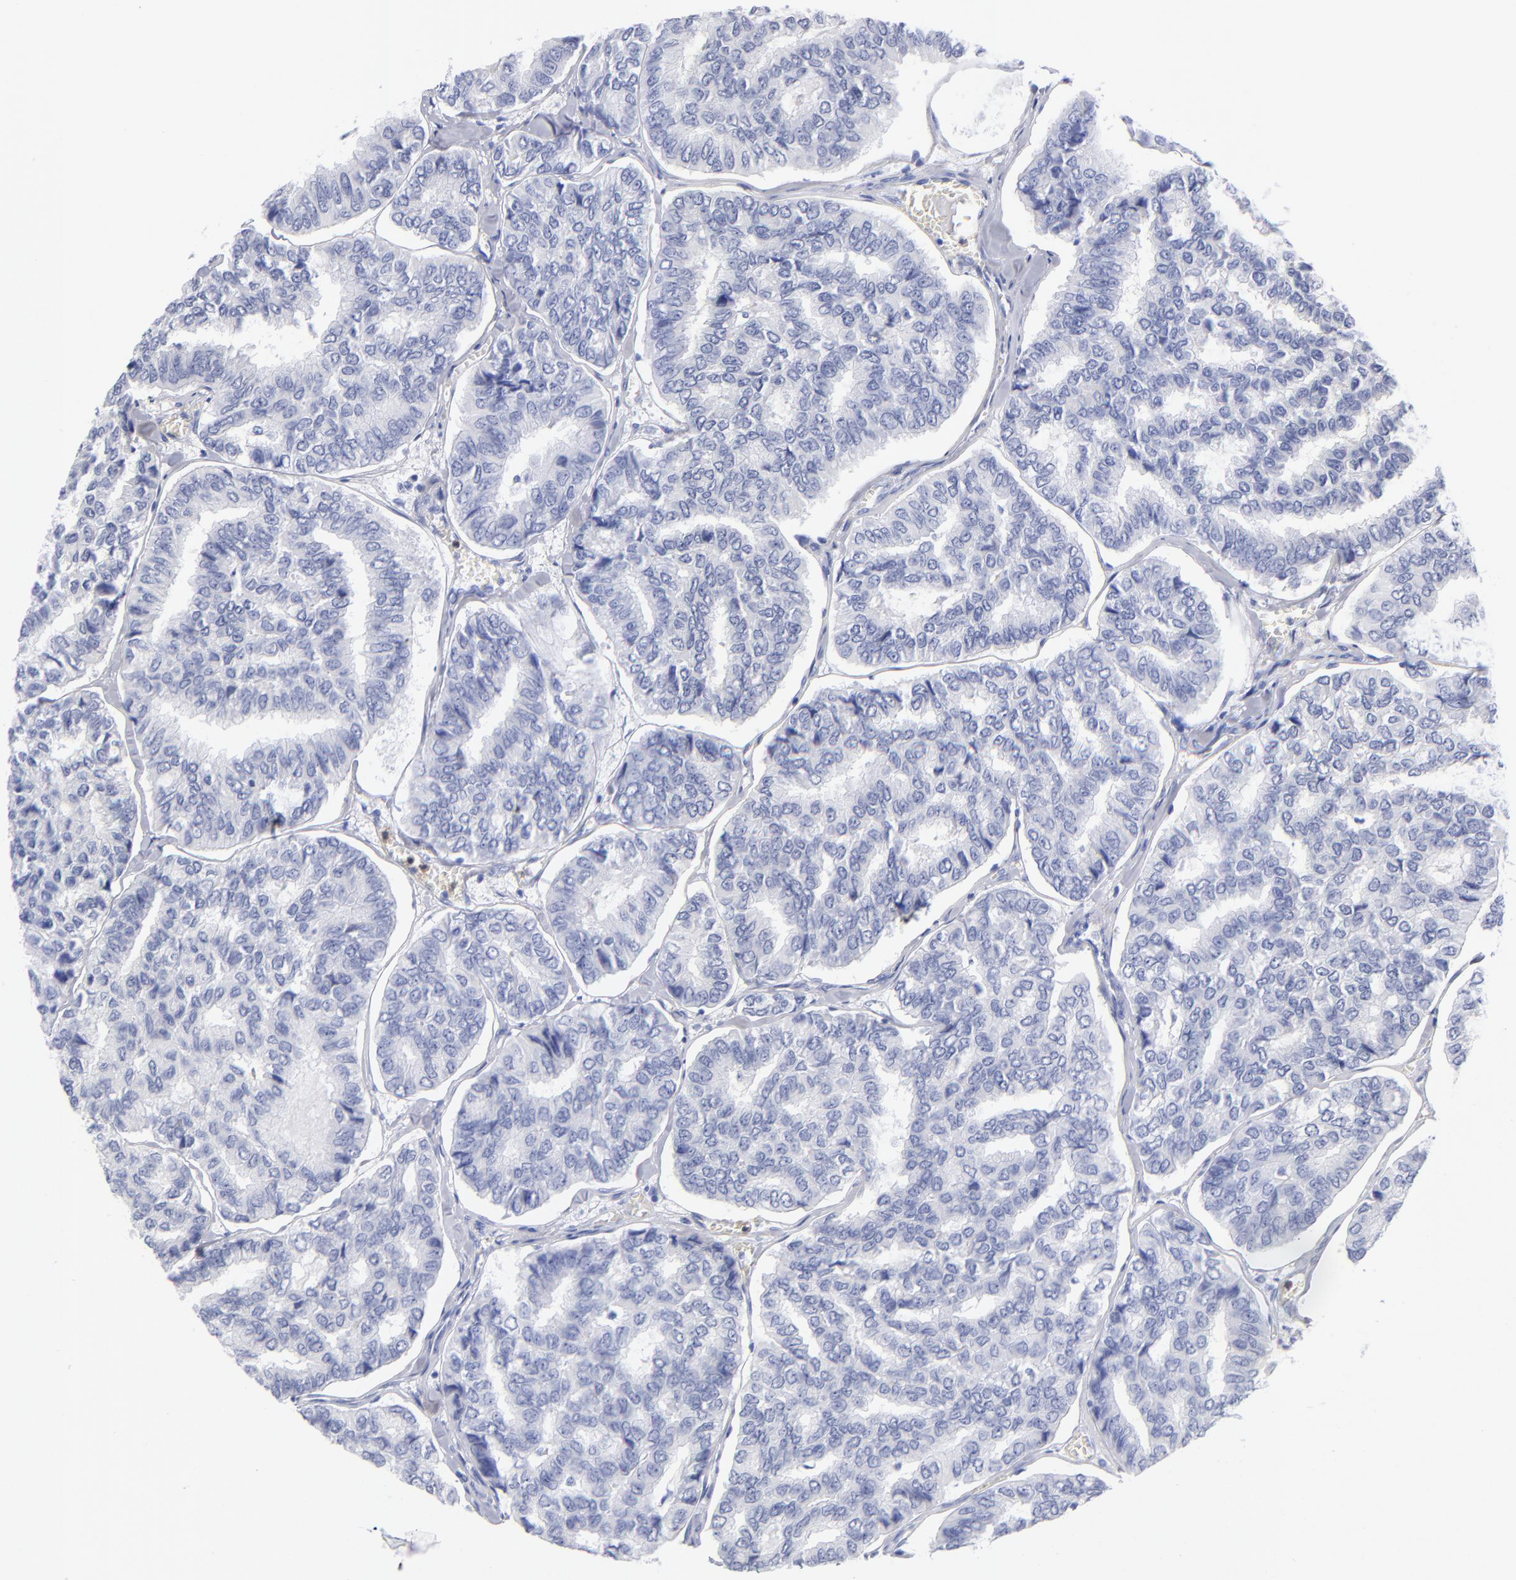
{"staining": {"intensity": "negative", "quantity": "none", "location": "none"}, "tissue": "thyroid cancer", "cell_type": "Tumor cells", "image_type": "cancer", "snomed": [{"axis": "morphology", "description": "Papillary adenocarcinoma, NOS"}, {"axis": "topography", "description": "Thyroid gland"}], "caption": "This histopathology image is of thyroid papillary adenocarcinoma stained with immunohistochemistry to label a protein in brown with the nuclei are counter-stained blue. There is no staining in tumor cells.", "gene": "ARG1", "patient": {"sex": "female", "age": 35}}